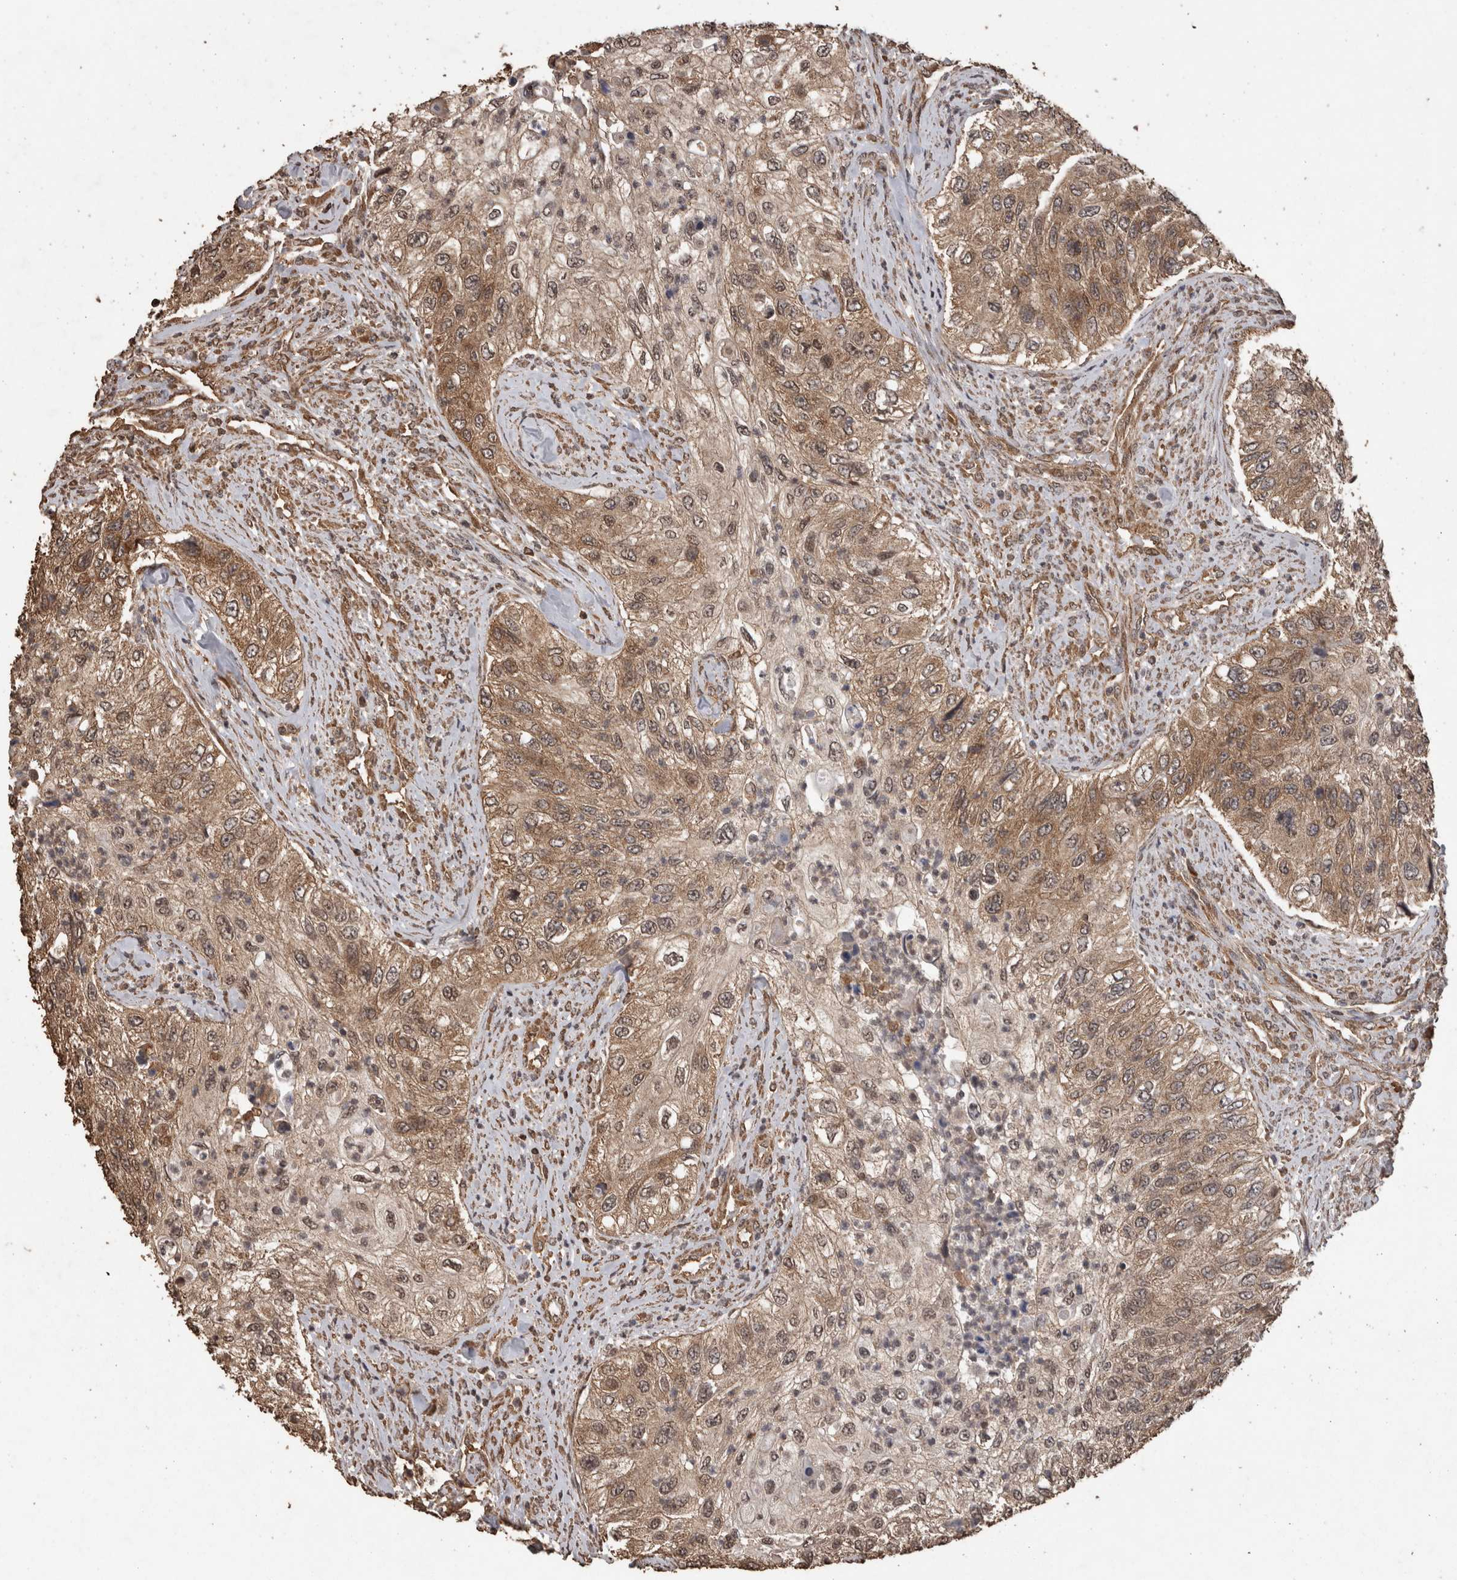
{"staining": {"intensity": "moderate", "quantity": ">75%", "location": "cytoplasmic/membranous"}, "tissue": "urothelial cancer", "cell_type": "Tumor cells", "image_type": "cancer", "snomed": [{"axis": "morphology", "description": "Urothelial carcinoma, High grade"}, {"axis": "topography", "description": "Urinary bladder"}], "caption": "High-grade urothelial carcinoma tissue displays moderate cytoplasmic/membranous positivity in approximately >75% of tumor cells", "gene": "PINK1", "patient": {"sex": "female", "age": 60}}